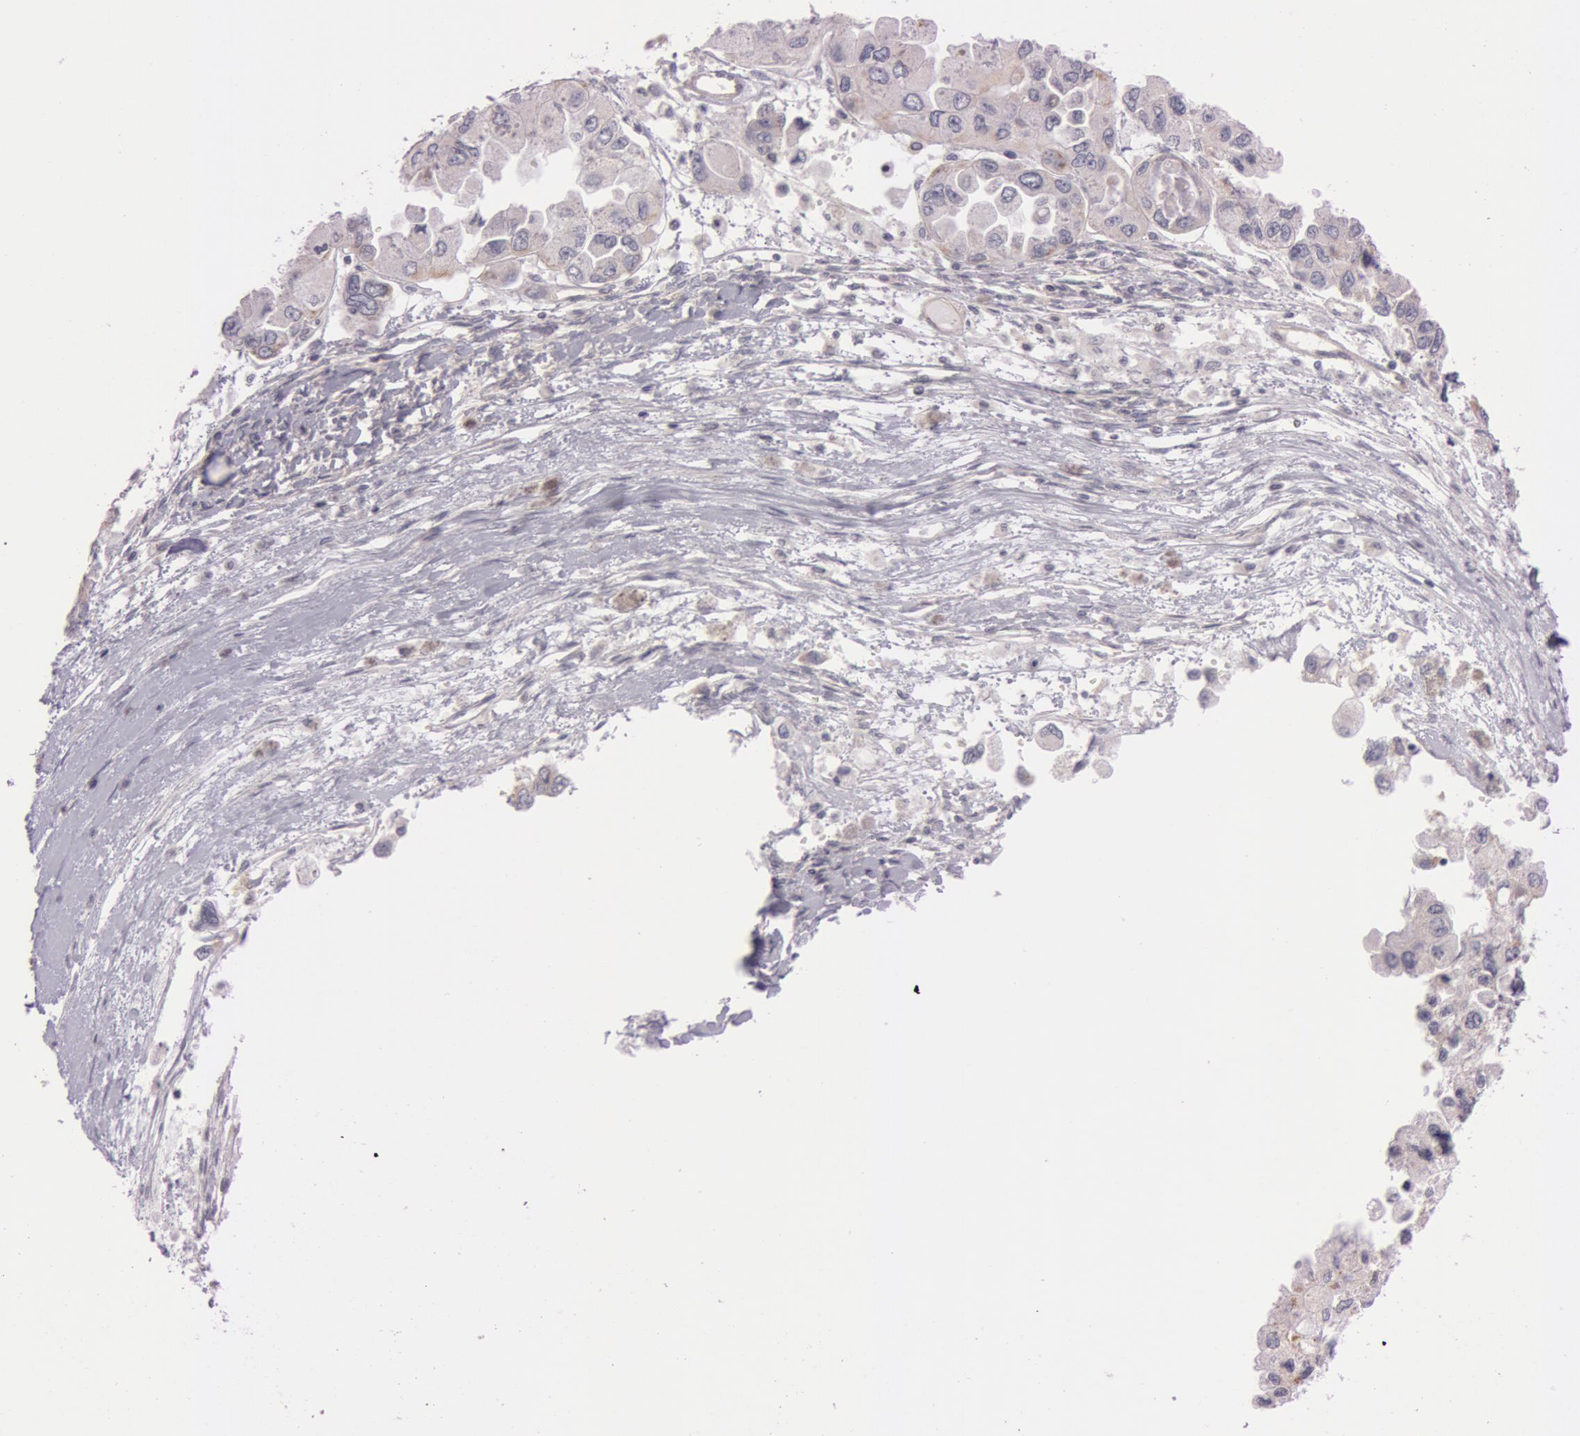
{"staining": {"intensity": "weak", "quantity": "25%-75%", "location": "cytoplasmic/membranous"}, "tissue": "ovarian cancer", "cell_type": "Tumor cells", "image_type": "cancer", "snomed": [{"axis": "morphology", "description": "Cystadenocarcinoma, serous, NOS"}, {"axis": "topography", "description": "Ovary"}], "caption": "Immunohistochemistry (IHC) (DAB) staining of ovarian serous cystadenocarcinoma reveals weak cytoplasmic/membranous protein positivity in approximately 25%-75% of tumor cells.", "gene": "RALGAPA1", "patient": {"sex": "female", "age": 84}}